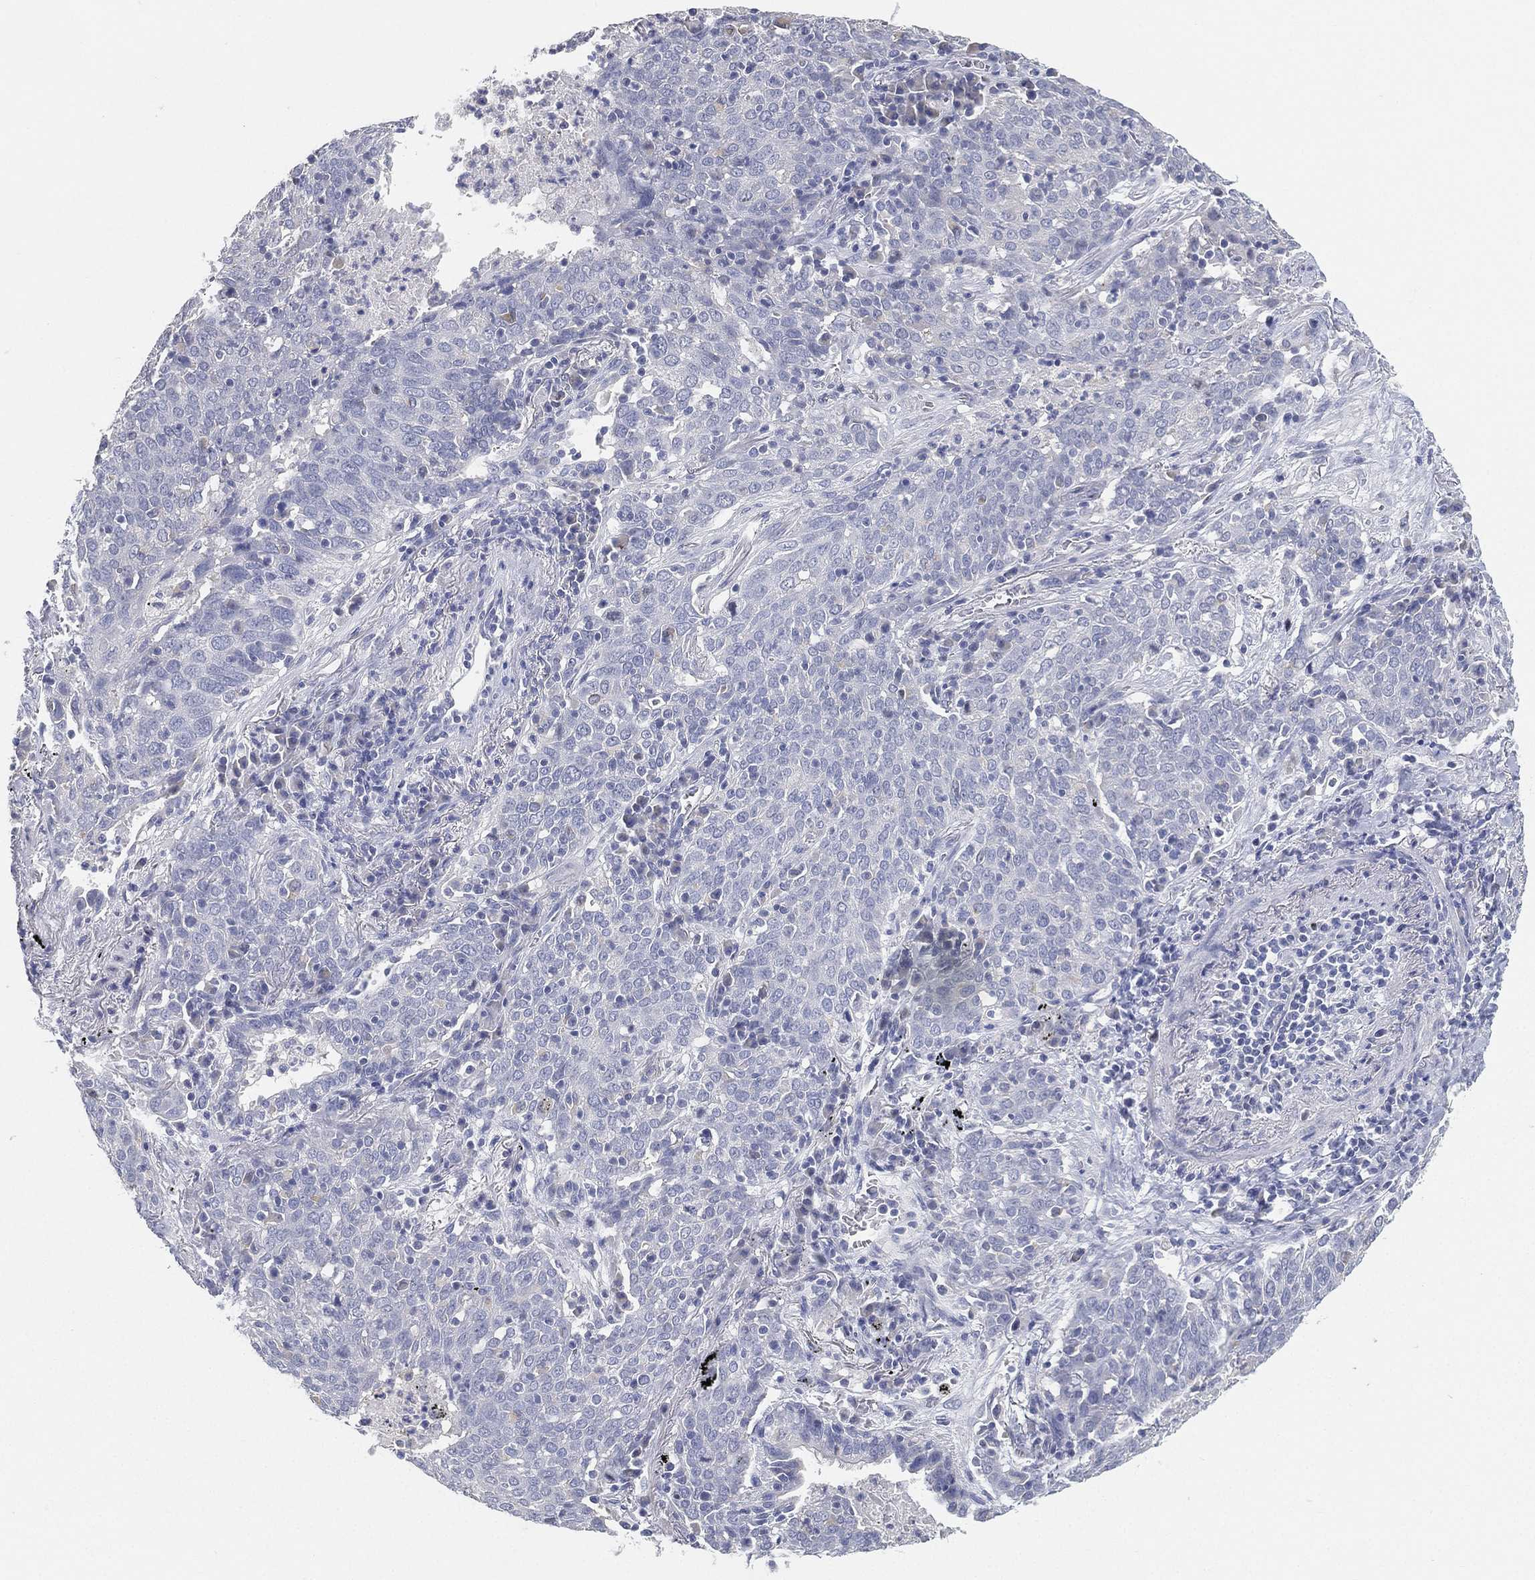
{"staining": {"intensity": "negative", "quantity": "none", "location": "none"}, "tissue": "lung cancer", "cell_type": "Tumor cells", "image_type": "cancer", "snomed": [{"axis": "morphology", "description": "Squamous cell carcinoma, NOS"}, {"axis": "topography", "description": "Lung"}], "caption": "High power microscopy micrograph of an IHC micrograph of lung cancer (squamous cell carcinoma), revealing no significant staining in tumor cells.", "gene": "FAM187B", "patient": {"sex": "male", "age": 82}}